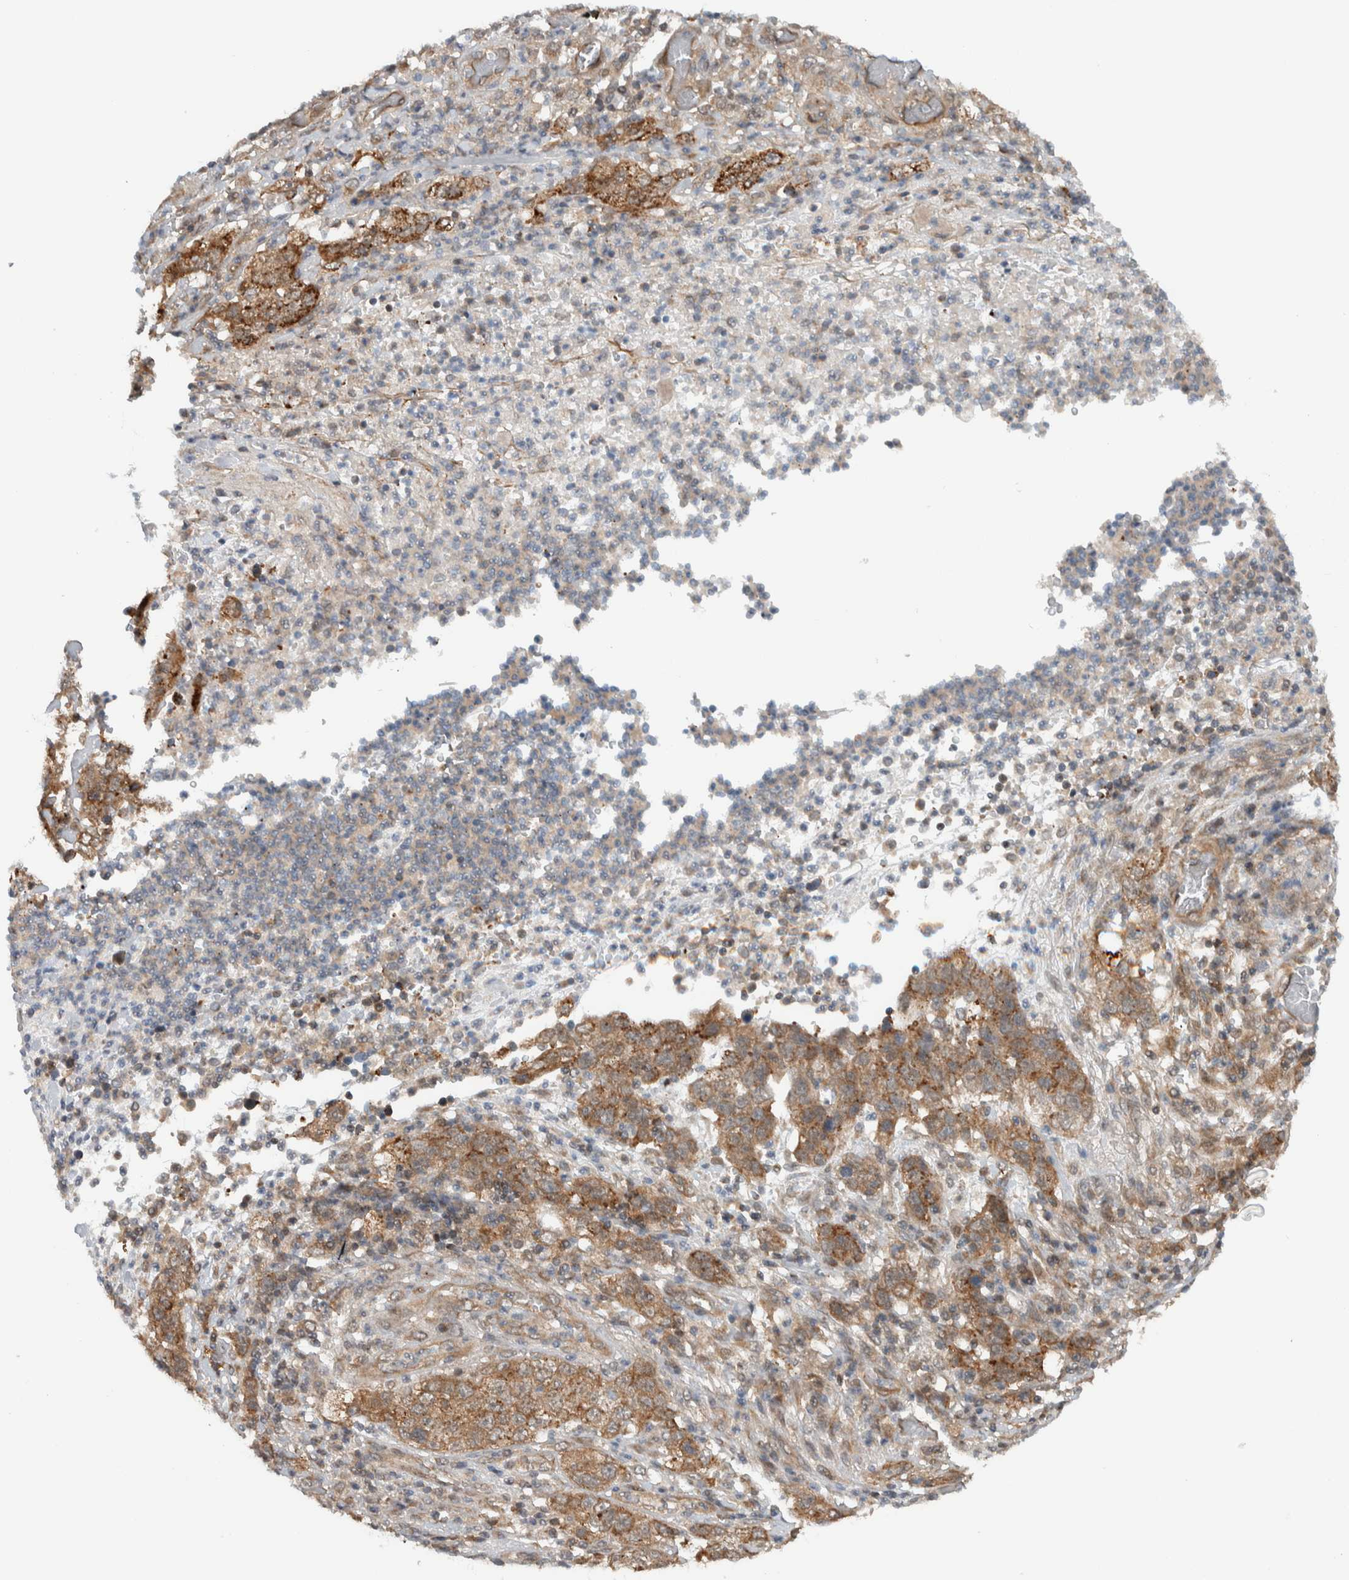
{"staining": {"intensity": "moderate", "quantity": ">75%", "location": "cytoplasmic/membranous"}, "tissue": "stomach cancer", "cell_type": "Tumor cells", "image_type": "cancer", "snomed": [{"axis": "morphology", "description": "Adenocarcinoma, NOS"}, {"axis": "topography", "description": "Stomach"}], "caption": "Stomach cancer (adenocarcinoma) stained for a protein (brown) shows moderate cytoplasmic/membranous positive staining in about >75% of tumor cells.", "gene": "KLHL6", "patient": {"sex": "male", "age": 48}}